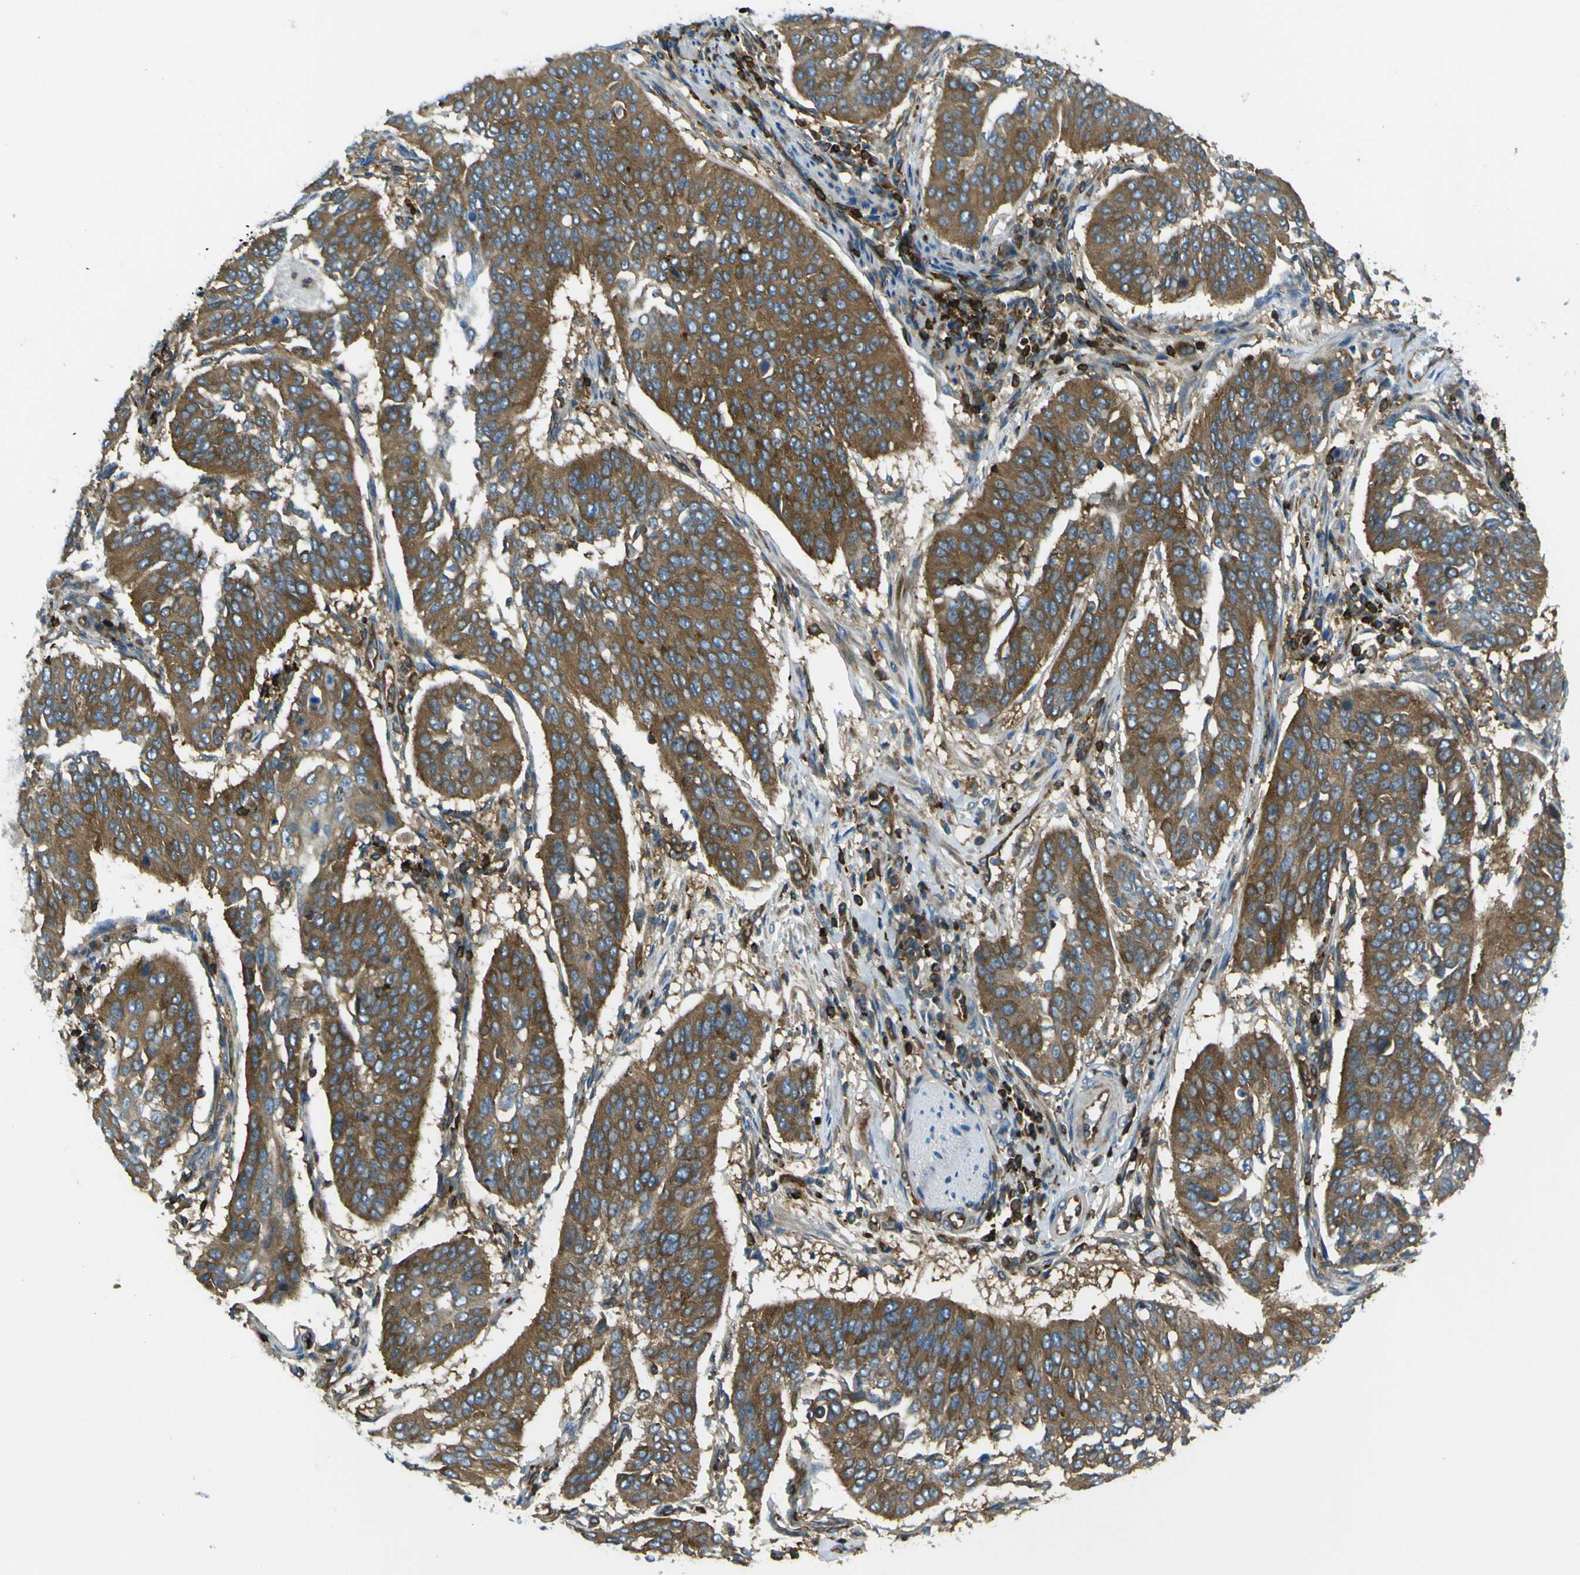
{"staining": {"intensity": "moderate", "quantity": ">75%", "location": "cytoplasmic/membranous"}, "tissue": "cervical cancer", "cell_type": "Tumor cells", "image_type": "cancer", "snomed": [{"axis": "morphology", "description": "Normal tissue, NOS"}, {"axis": "morphology", "description": "Squamous cell carcinoma, NOS"}, {"axis": "topography", "description": "Cervix"}], "caption": "A micrograph of human cervical squamous cell carcinoma stained for a protein demonstrates moderate cytoplasmic/membranous brown staining in tumor cells. The staining is performed using DAB (3,3'-diaminobenzidine) brown chromogen to label protein expression. The nuclei are counter-stained blue using hematoxylin.", "gene": "ARHGEF1", "patient": {"sex": "female", "age": 39}}